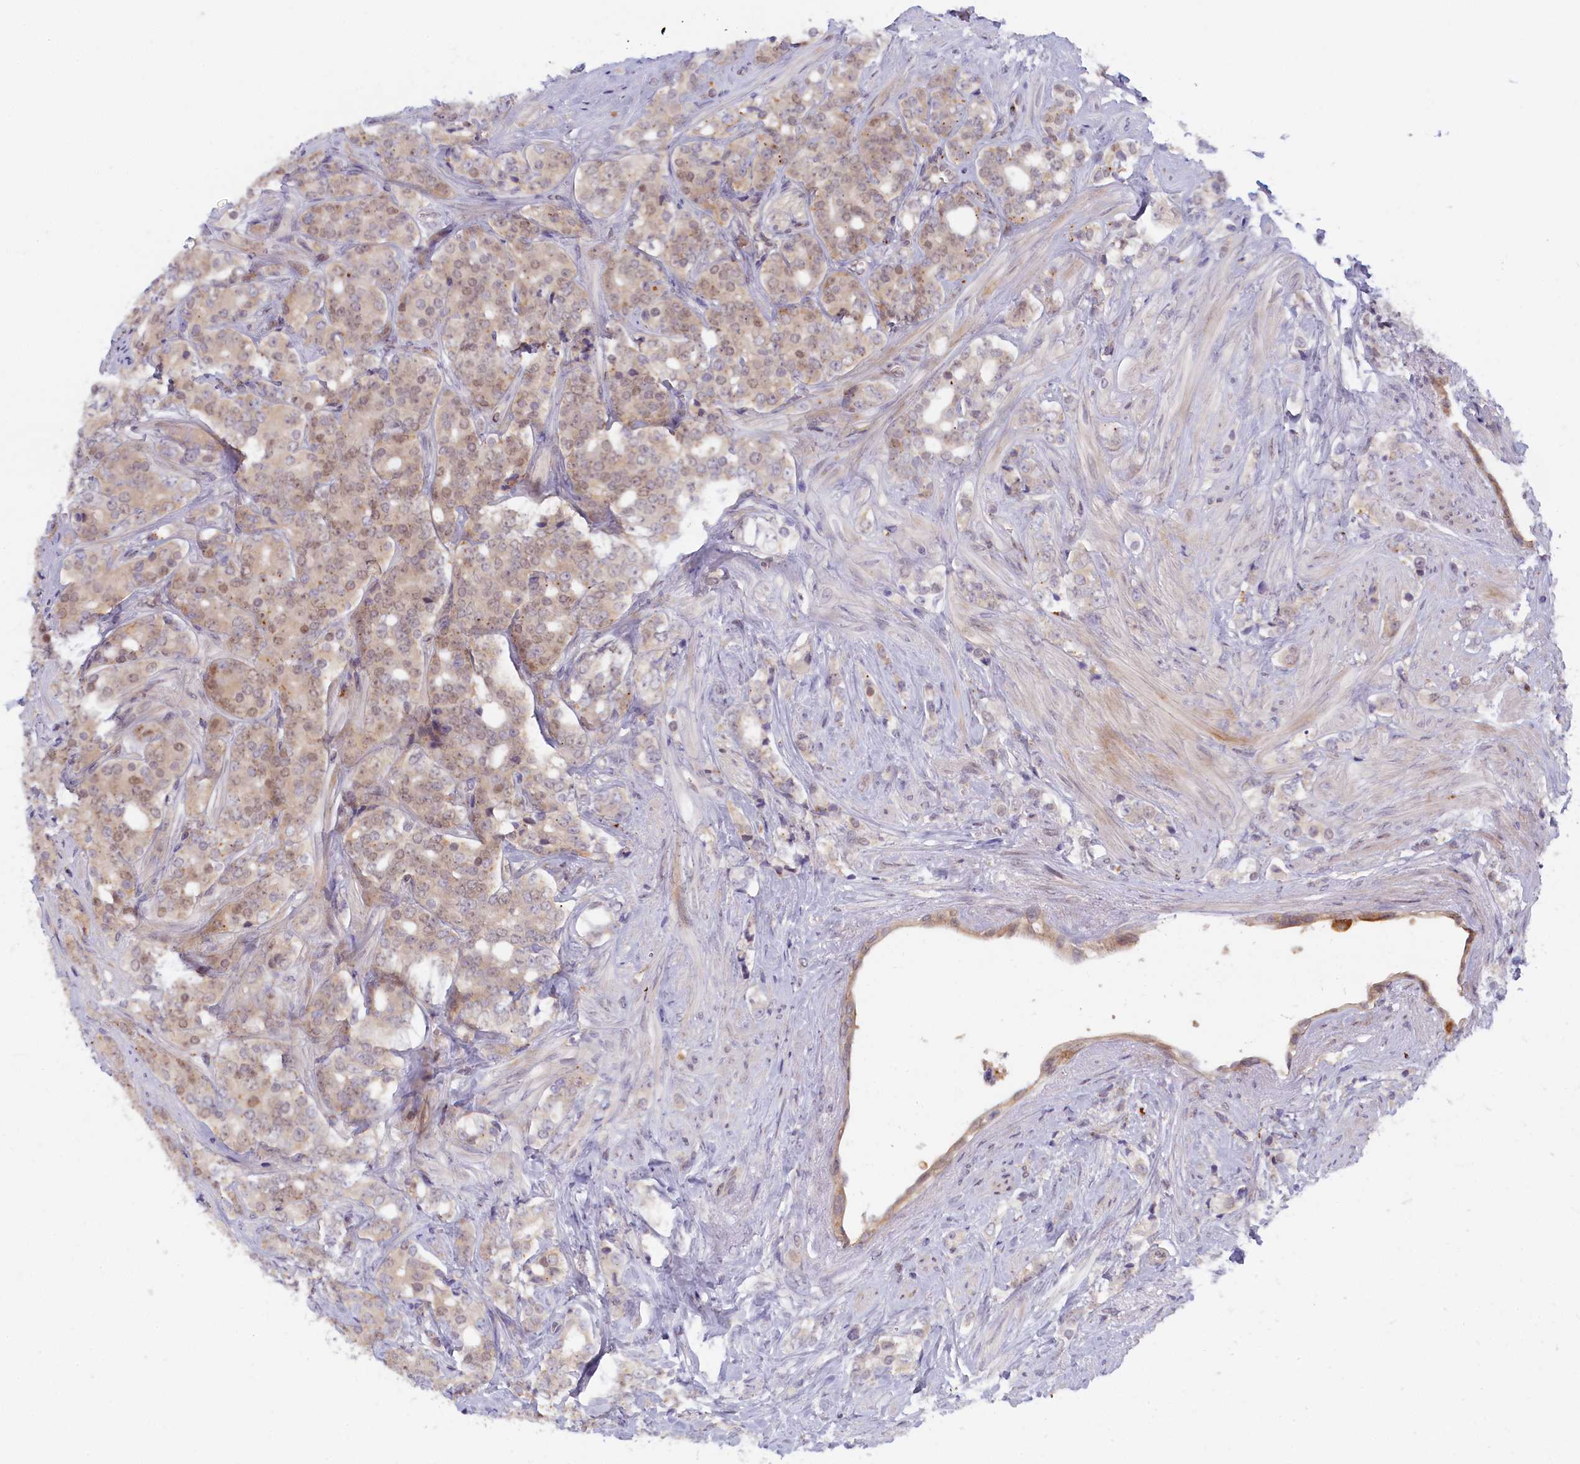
{"staining": {"intensity": "weak", "quantity": ">75%", "location": "cytoplasmic/membranous,nuclear"}, "tissue": "prostate cancer", "cell_type": "Tumor cells", "image_type": "cancer", "snomed": [{"axis": "morphology", "description": "Adenocarcinoma, High grade"}, {"axis": "topography", "description": "Prostate"}], "caption": "There is low levels of weak cytoplasmic/membranous and nuclear expression in tumor cells of prostate adenocarcinoma (high-grade), as demonstrated by immunohistochemical staining (brown color).", "gene": "FCSK", "patient": {"sex": "male", "age": 62}}